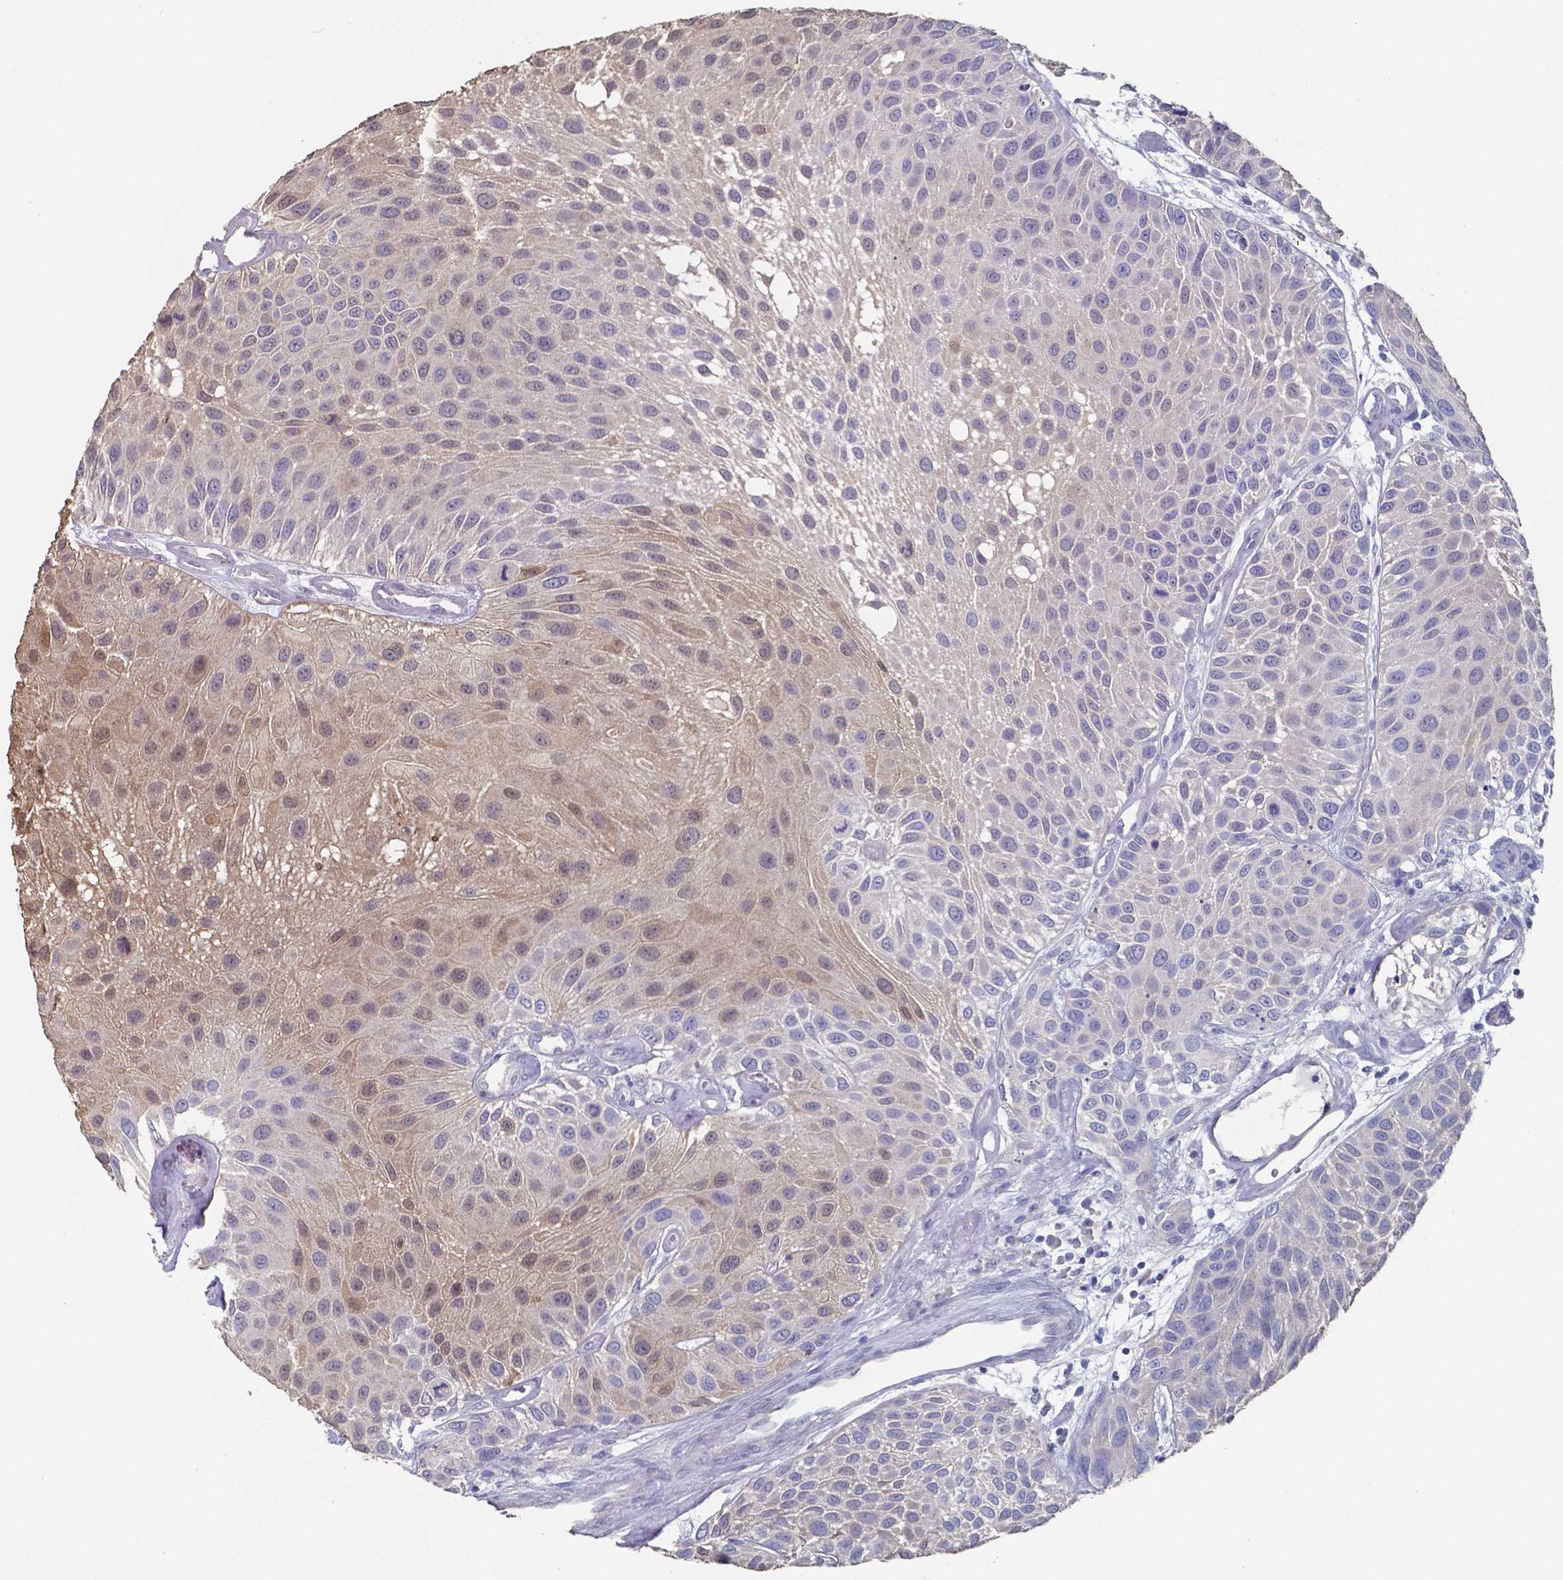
{"staining": {"intensity": "weak", "quantity": "<25%", "location": "cytoplasmic/membranous,nuclear"}, "tissue": "urothelial cancer", "cell_type": "Tumor cells", "image_type": "cancer", "snomed": [{"axis": "morphology", "description": "Urothelial carcinoma, Low grade"}, {"axis": "topography", "description": "Urinary bladder"}], "caption": "Tumor cells show no significant expression in urothelial cancer.", "gene": "FOXJ1", "patient": {"sex": "female", "age": 87}}